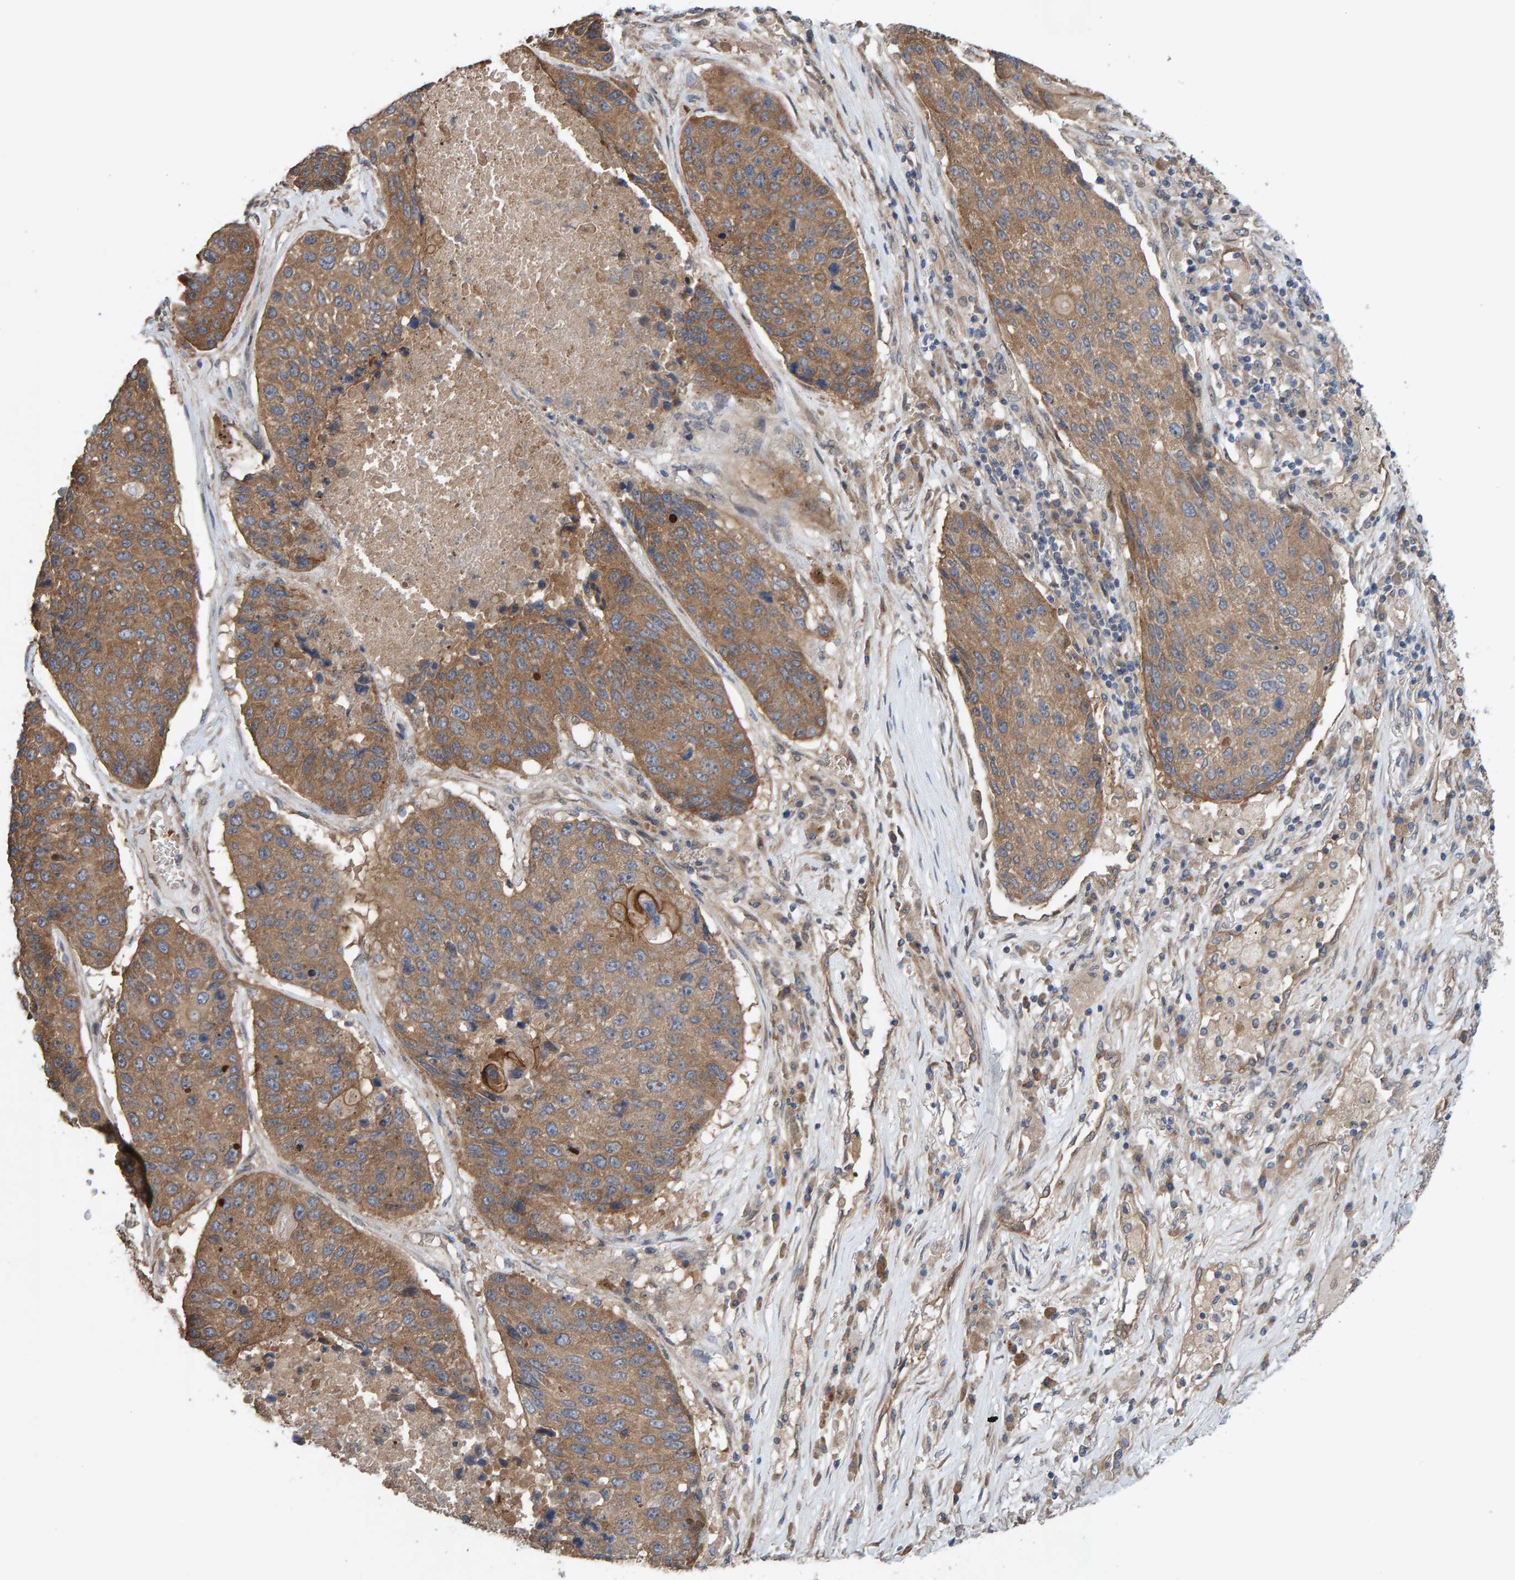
{"staining": {"intensity": "moderate", "quantity": ">75%", "location": "cytoplasmic/membranous"}, "tissue": "lung cancer", "cell_type": "Tumor cells", "image_type": "cancer", "snomed": [{"axis": "morphology", "description": "Squamous cell carcinoma, NOS"}, {"axis": "topography", "description": "Lung"}], "caption": "Immunohistochemistry (IHC) image of squamous cell carcinoma (lung) stained for a protein (brown), which exhibits medium levels of moderate cytoplasmic/membranous positivity in about >75% of tumor cells.", "gene": "LRSAM1", "patient": {"sex": "male", "age": 61}}